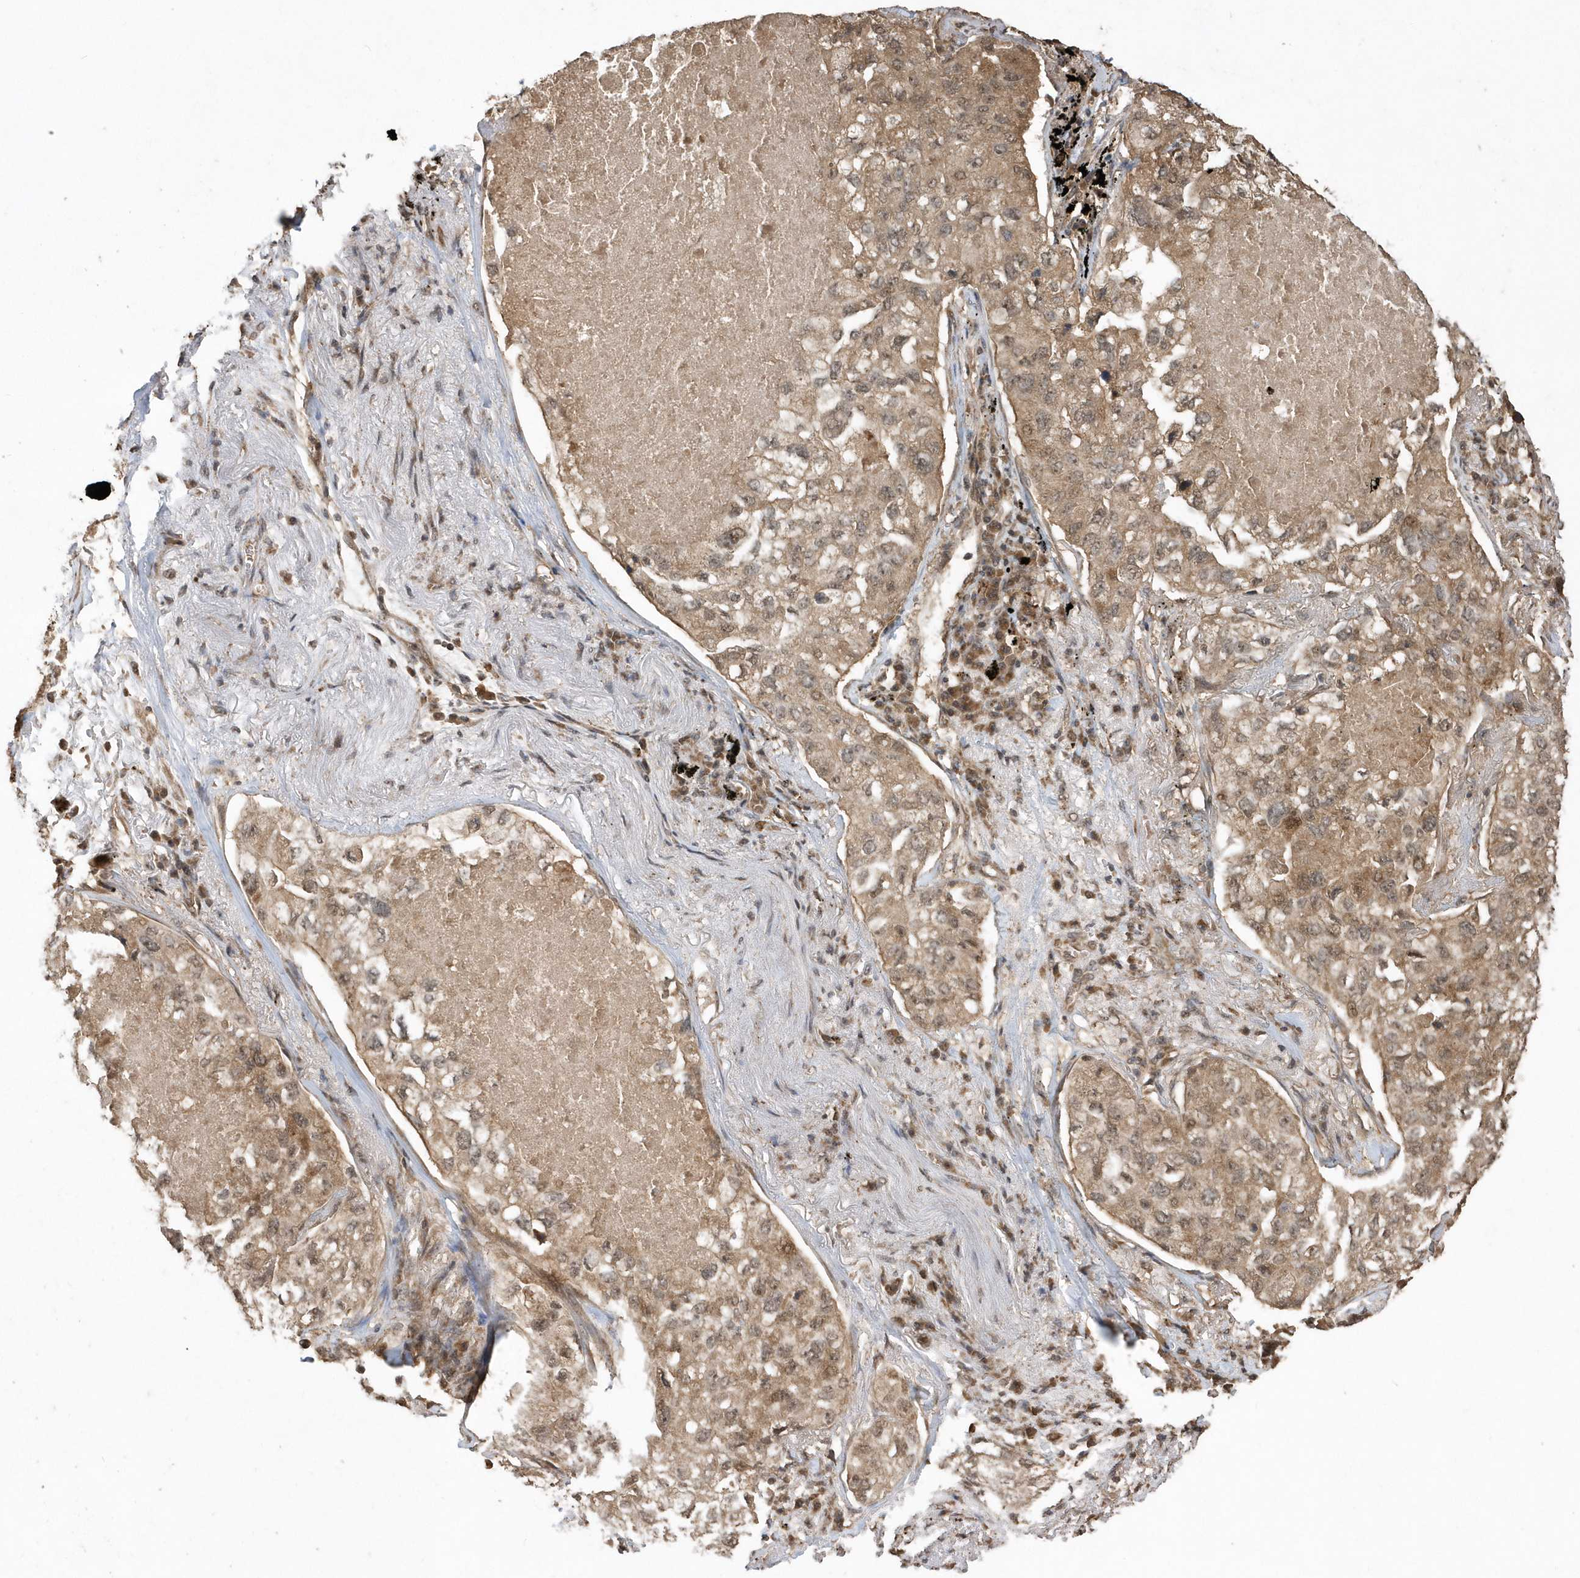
{"staining": {"intensity": "weak", "quantity": ">75%", "location": "cytoplasmic/membranous,nuclear"}, "tissue": "lung cancer", "cell_type": "Tumor cells", "image_type": "cancer", "snomed": [{"axis": "morphology", "description": "Adenocarcinoma, NOS"}, {"axis": "topography", "description": "Lung"}], "caption": "IHC of lung cancer (adenocarcinoma) shows low levels of weak cytoplasmic/membranous and nuclear expression in approximately >75% of tumor cells.", "gene": "WASHC5", "patient": {"sex": "male", "age": 65}}